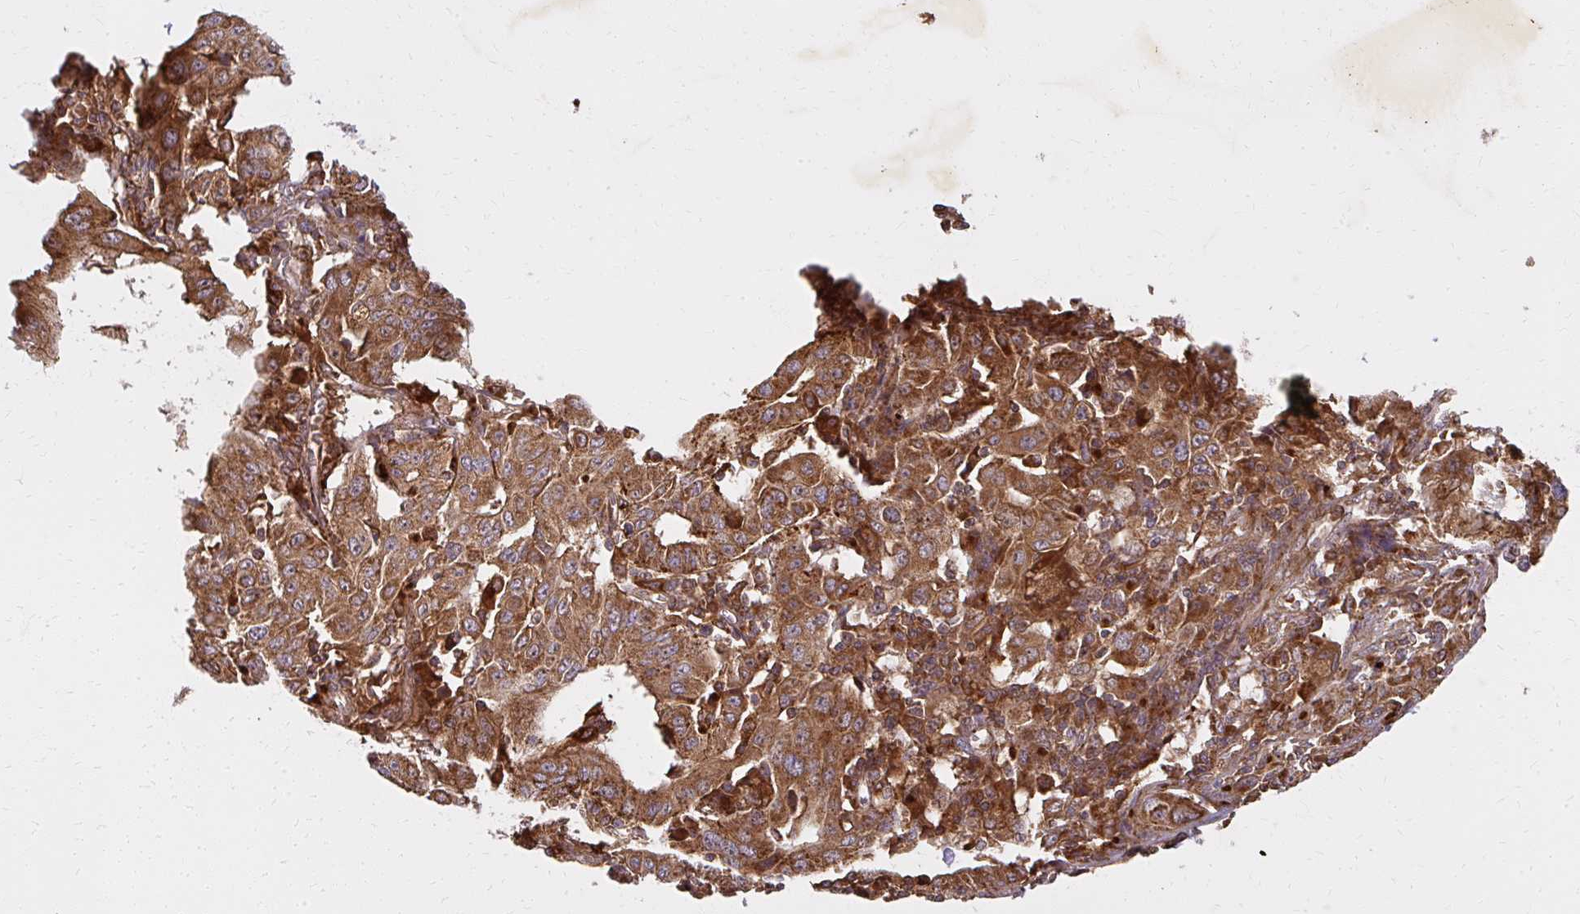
{"staining": {"intensity": "moderate", "quantity": ">75%", "location": "cytoplasmic/membranous"}, "tissue": "pancreatic cancer", "cell_type": "Tumor cells", "image_type": "cancer", "snomed": [{"axis": "morphology", "description": "Adenocarcinoma, NOS"}, {"axis": "topography", "description": "Pancreas"}], "caption": "The histopathology image demonstrates a brown stain indicating the presence of a protein in the cytoplasmic/membranous of tumor cells in pancreatic adenocarcinoma.", "gene": "GNS", "patient": {"sex": "male", "age": 63}}